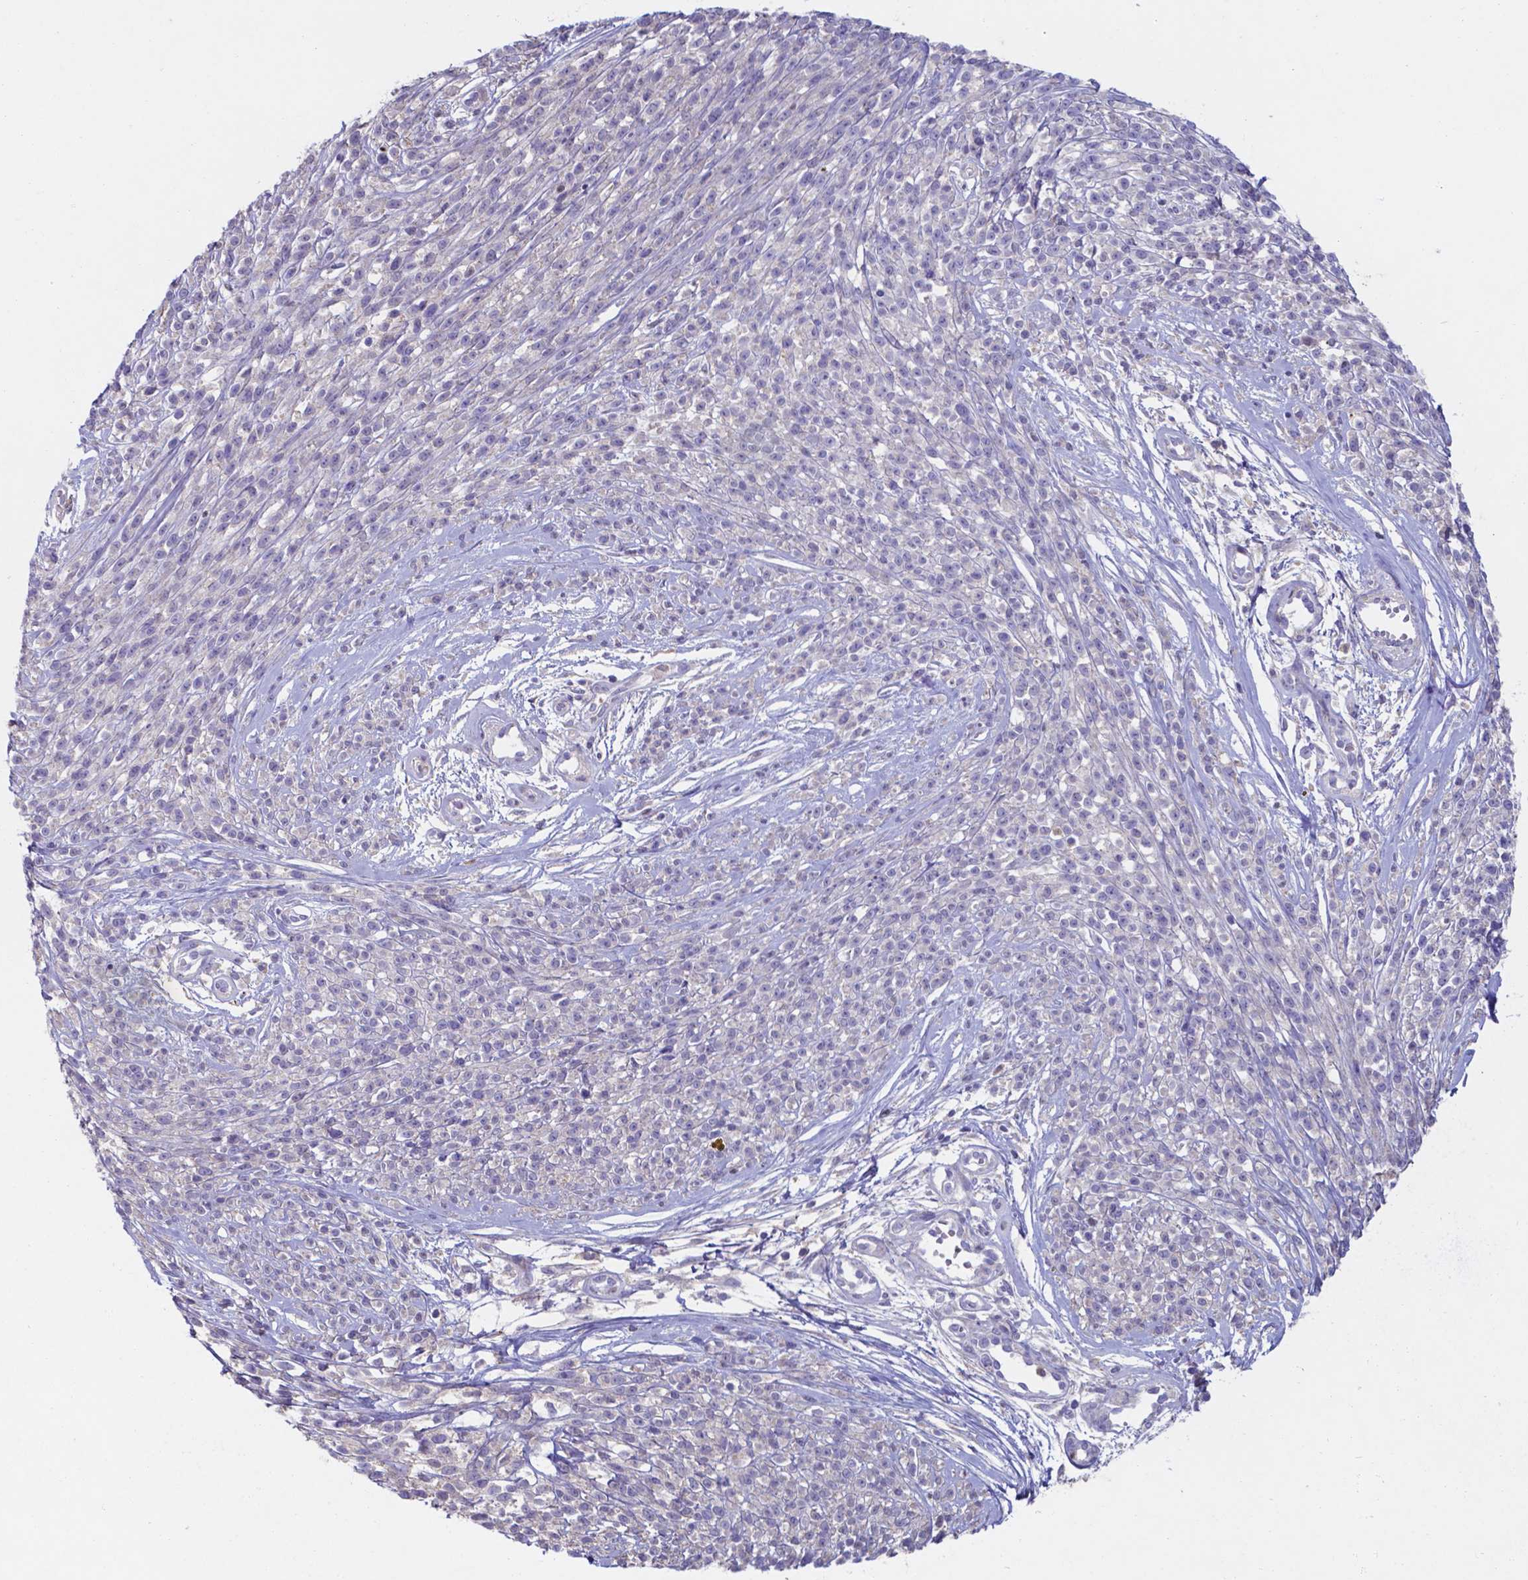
{"staining": {"intensity": "negative", "quantity": "none", "location": "none"}, "tissue": "melanoma", "cell_type": "Tumor cells", "image_type": "cancer", "snomed": [{"axis": "morphology", "description": "Malignant melanoma, NOS"}, {"axis": "topography", "description": "Skin"}, {"axis": "topography", "description": "Skin of trunk"}], "caption": "Melanoma was stained to show a protein in brown. There is no significant expression in tumor cells.", "gene": "SERPINA1", "patient": {"sex": "male", "age": 74}}